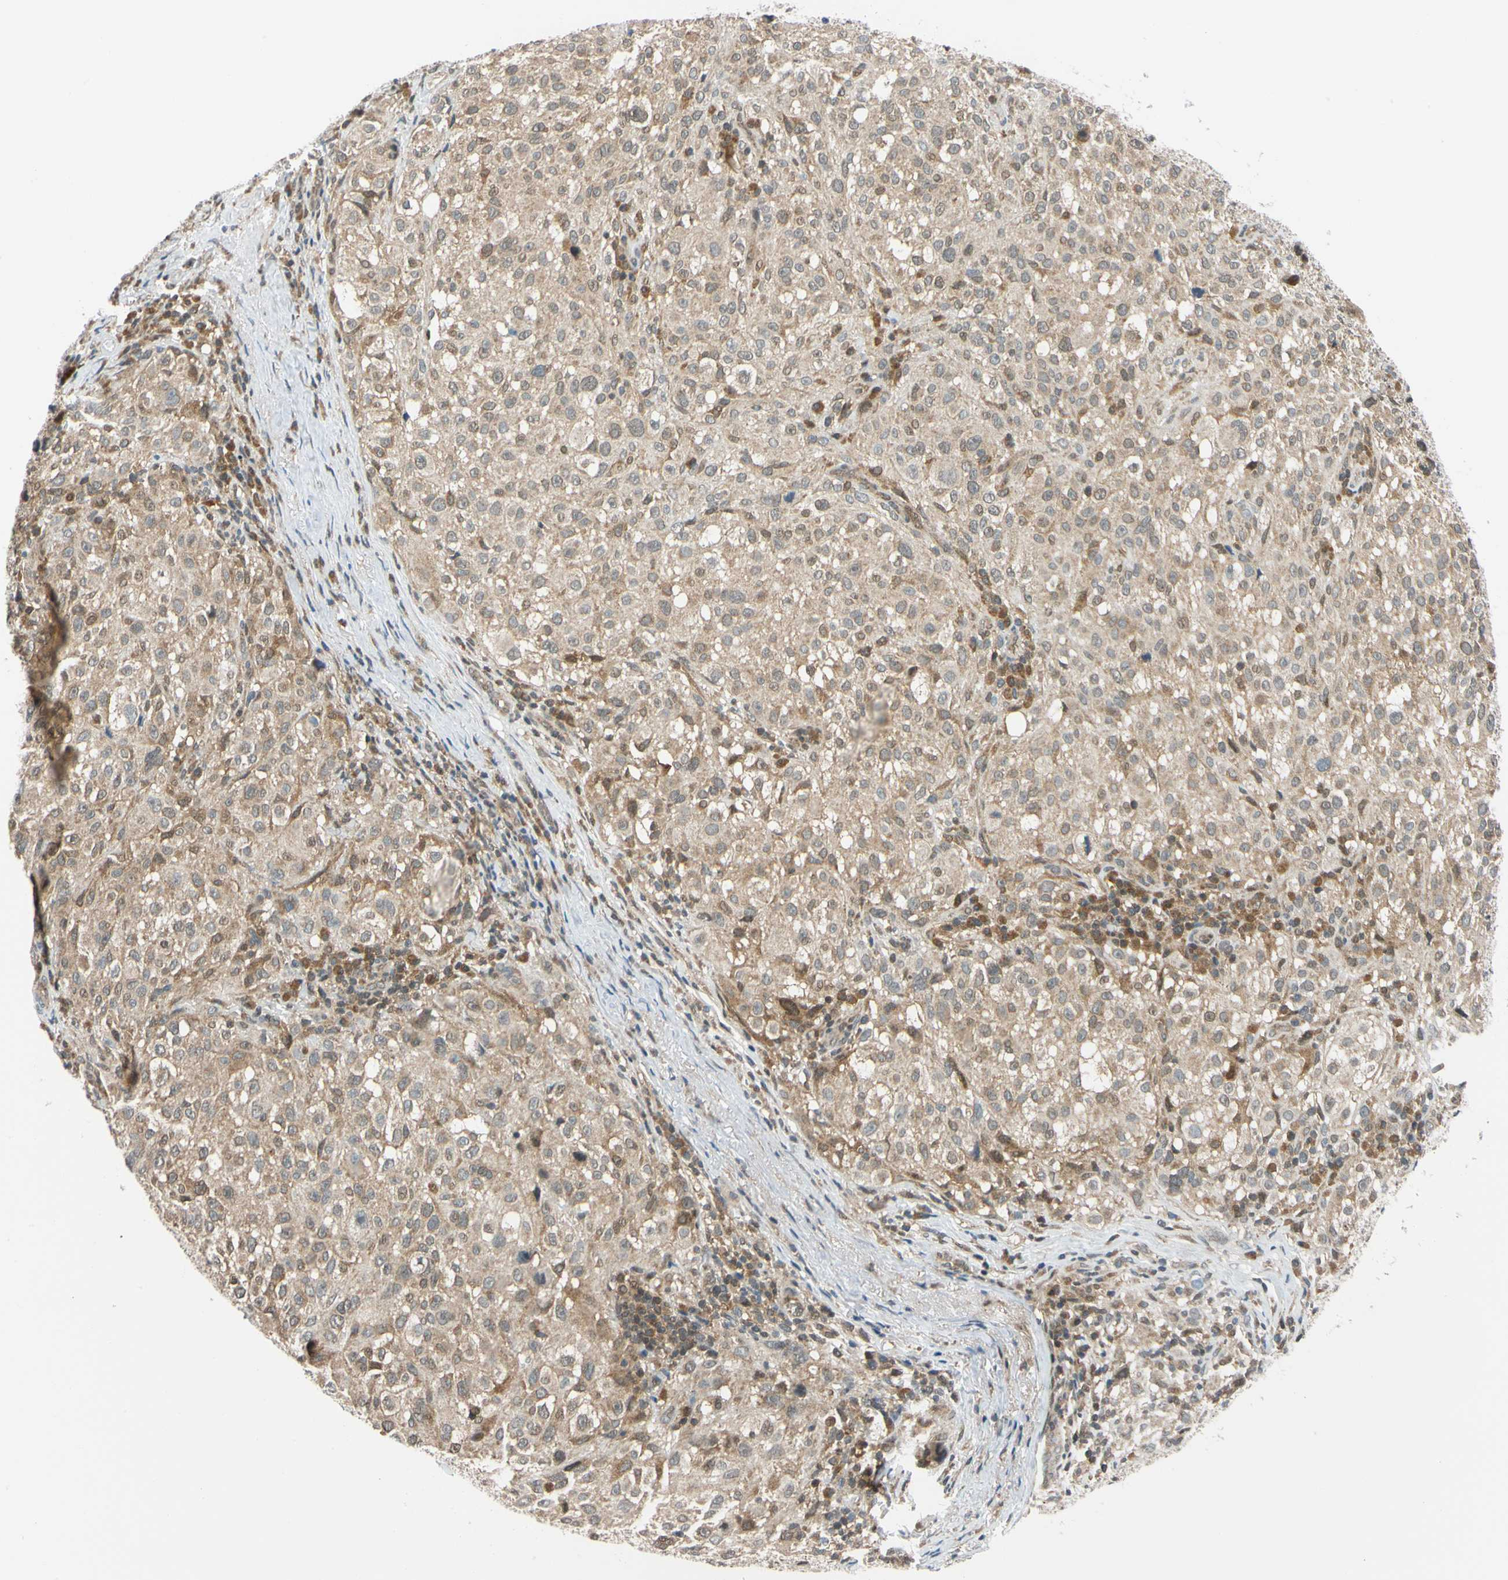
{"staining": {"intensity": "moderate", "quantity": "25%-75%", "location": "cytoplasmic/membranous"}, "tissue": "melanoma", "cell_type": "Tumor cells", "image_type": "cancer", "snomed": [{"axis": "morphology", "description": "Necrosis, NOS"}, {"axis": "morphology", "description": "Malignant melanoma, NOS"}, {"axis": "topography", "description": "Skin"}], "caption": "Moderate cytoplasmic/membranous staining for a protein is seen in approximately 25%-75% of tumor cells of malignant melanoma using immunohistochemistry (IHC).", "gene": "MAPK9", "patient": {"sex": "female", "age": 87}}